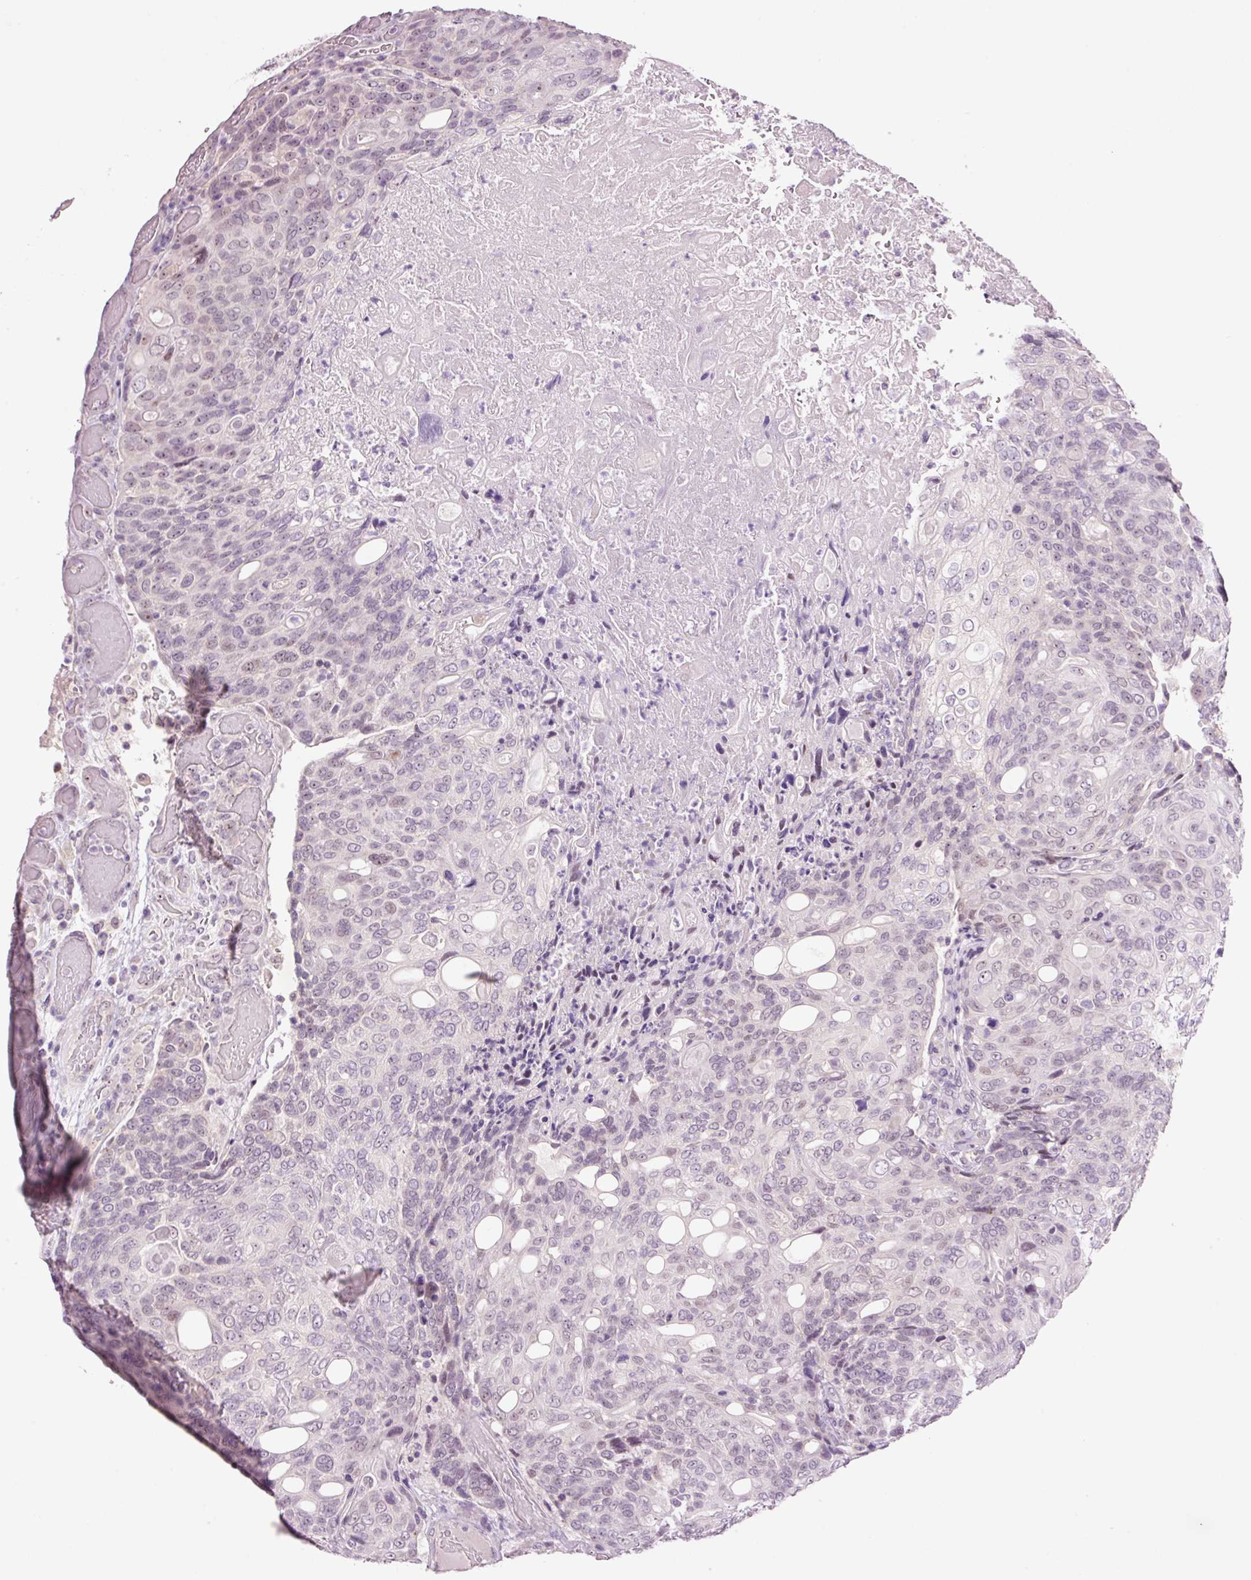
{"staining": {"intensity": "weak", "quantity": "<25%", "location": "nuclear"}, "tissue": "urothelial cancer", "cell_type": "Tumor cells", "image_type": "cancer", "snomed": [{"axis": "morphology", "description": "Urothelial carcinoma, High grade"}, {"axis": "topography", "description": "Urinary bladder"}], "caption": "Histopathology image shows no protein expression in tumor cells of urothelial cancer tissue.", "gene": "GCG", "patient": {"sex": "female", "age": 70}}